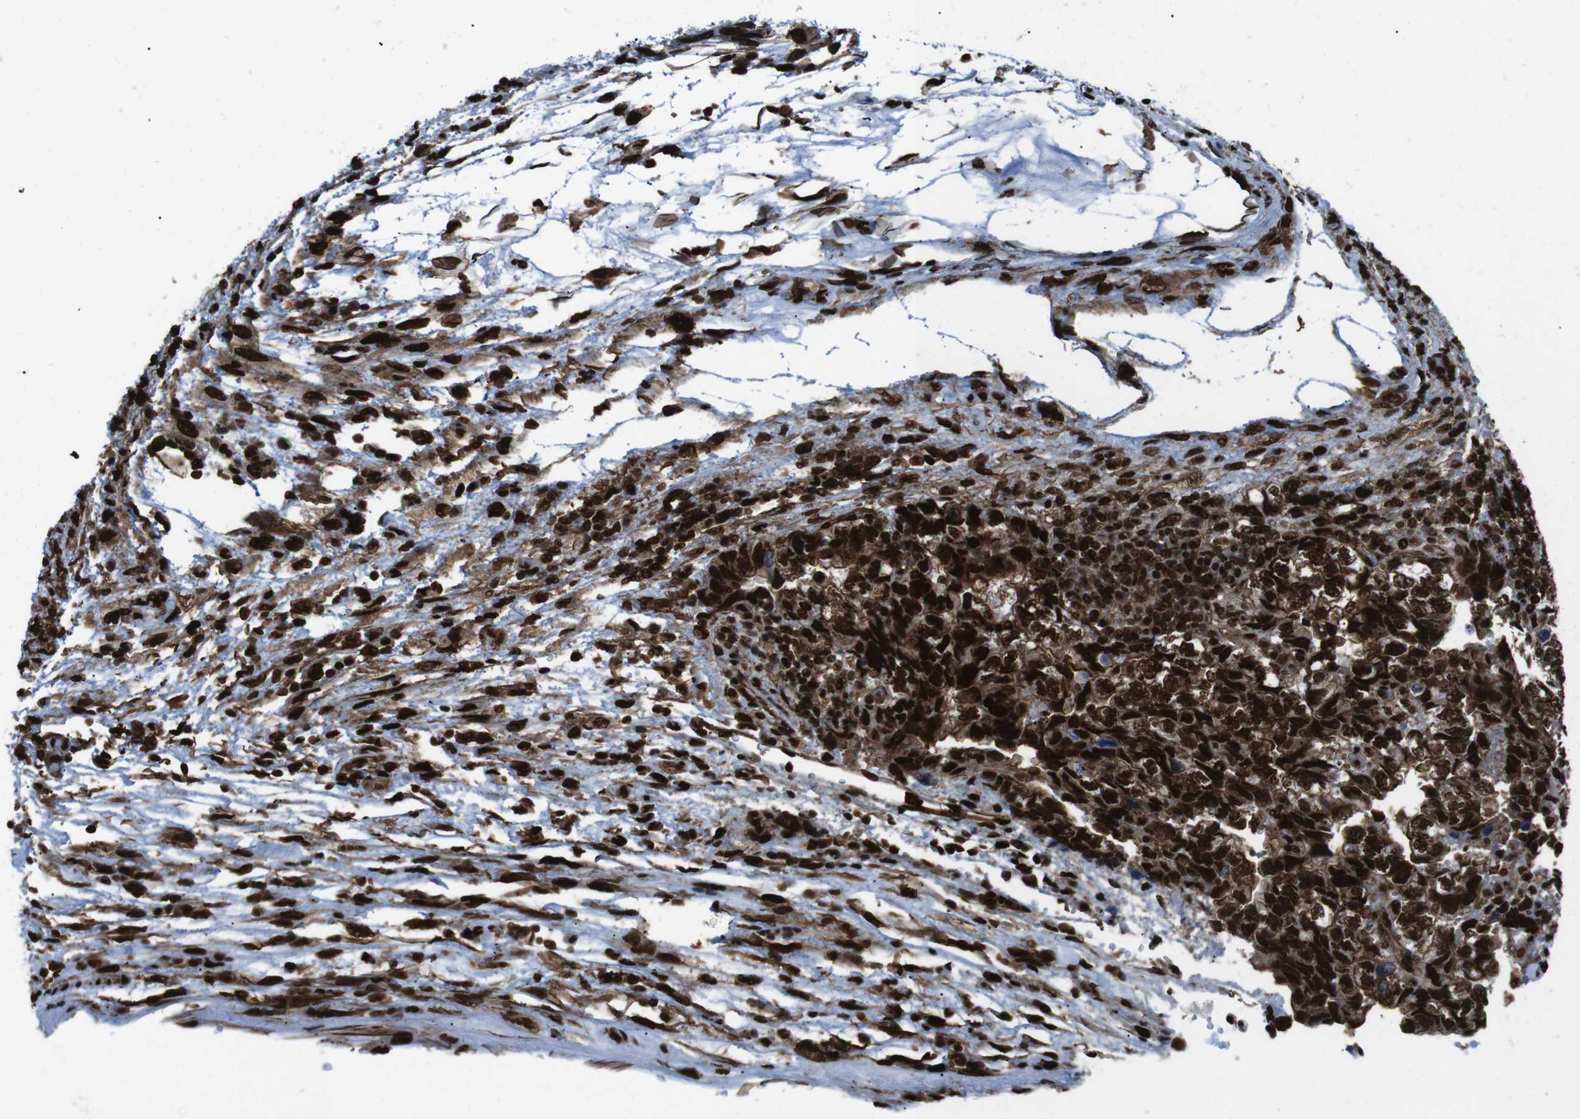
{"staining": {"intensity": "strong", "quantity": ">75%", "location": "cytoplasmic/membranous,nuclear"}, "tissue": "testis cancer", "cell_type": "Tumor cells", "image_type": "cancer", "snomed": [{"axis": "morphology", "description": "Carcinoma, Embryonal, NOS"}, {"axis": "topography", "description": "Testis"}], "caption": "The immunohistochemical stain shows strong cytoplasmic/membranous and nuclear positivity in tumor cells of testis cancer tissue.", "gene": "HNRNPU", "patient": {"sex": "male", "age": 36}}